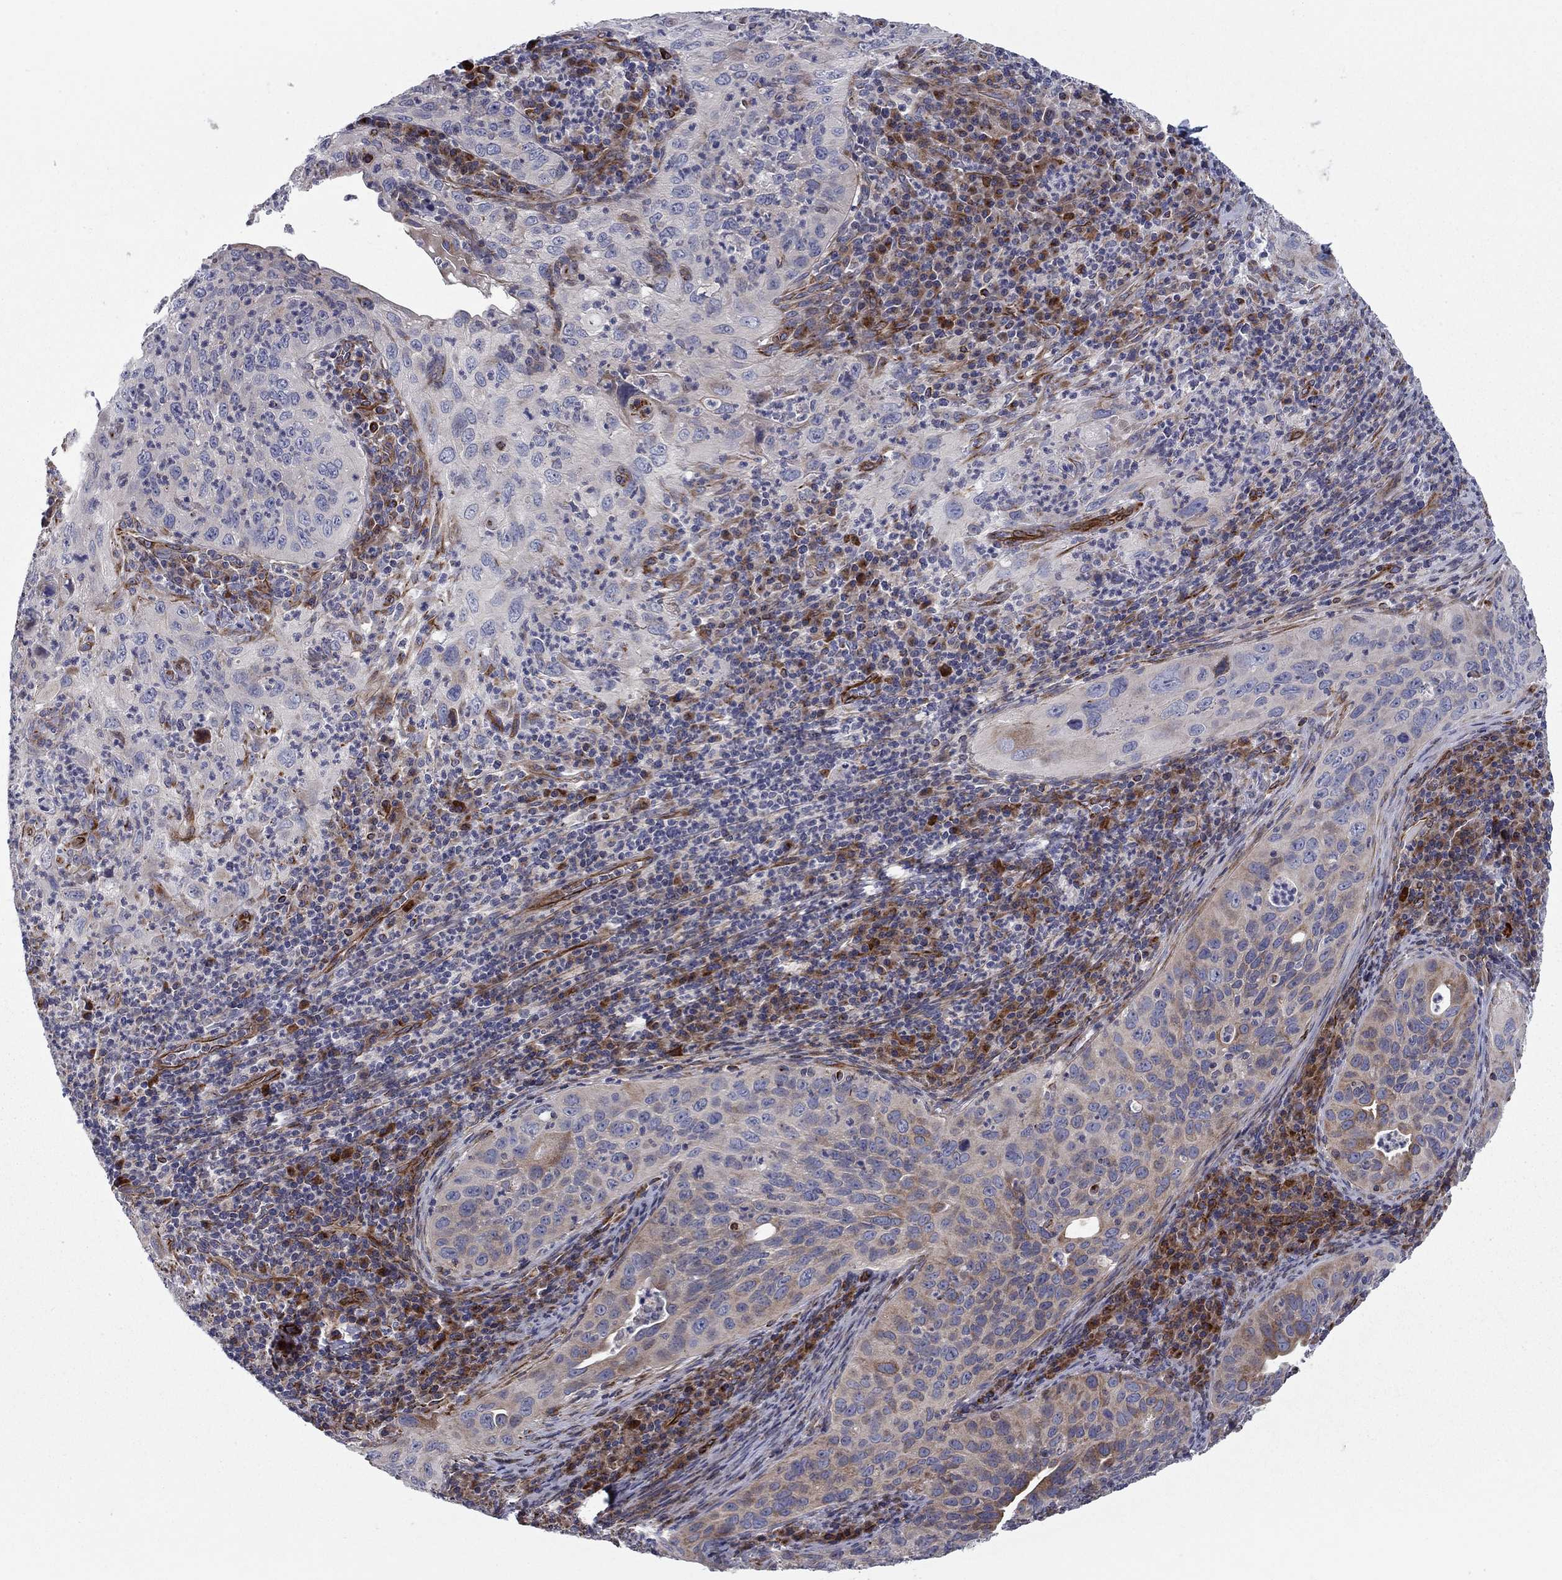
{"staining": {"intensity": "weak", "quantity": "<25%", "location": "cytoplasmic/membranous"}, "tissue": "cervical cancer", "cell_type": "Tumor cells", "image_type": "cancer", "snomed": [{"axis": "morphology", "description": "Squamous cell carcinoma, NOS"}, {"axis": "topography", "description": "Cervix"}], "caption": "Immunohistochemistry of squamous cell carcinoma (cervical) exhibits no expression in tumor cells.", "gene": "CLSTN1", "patient": {"sex": "female", "age": 26}}